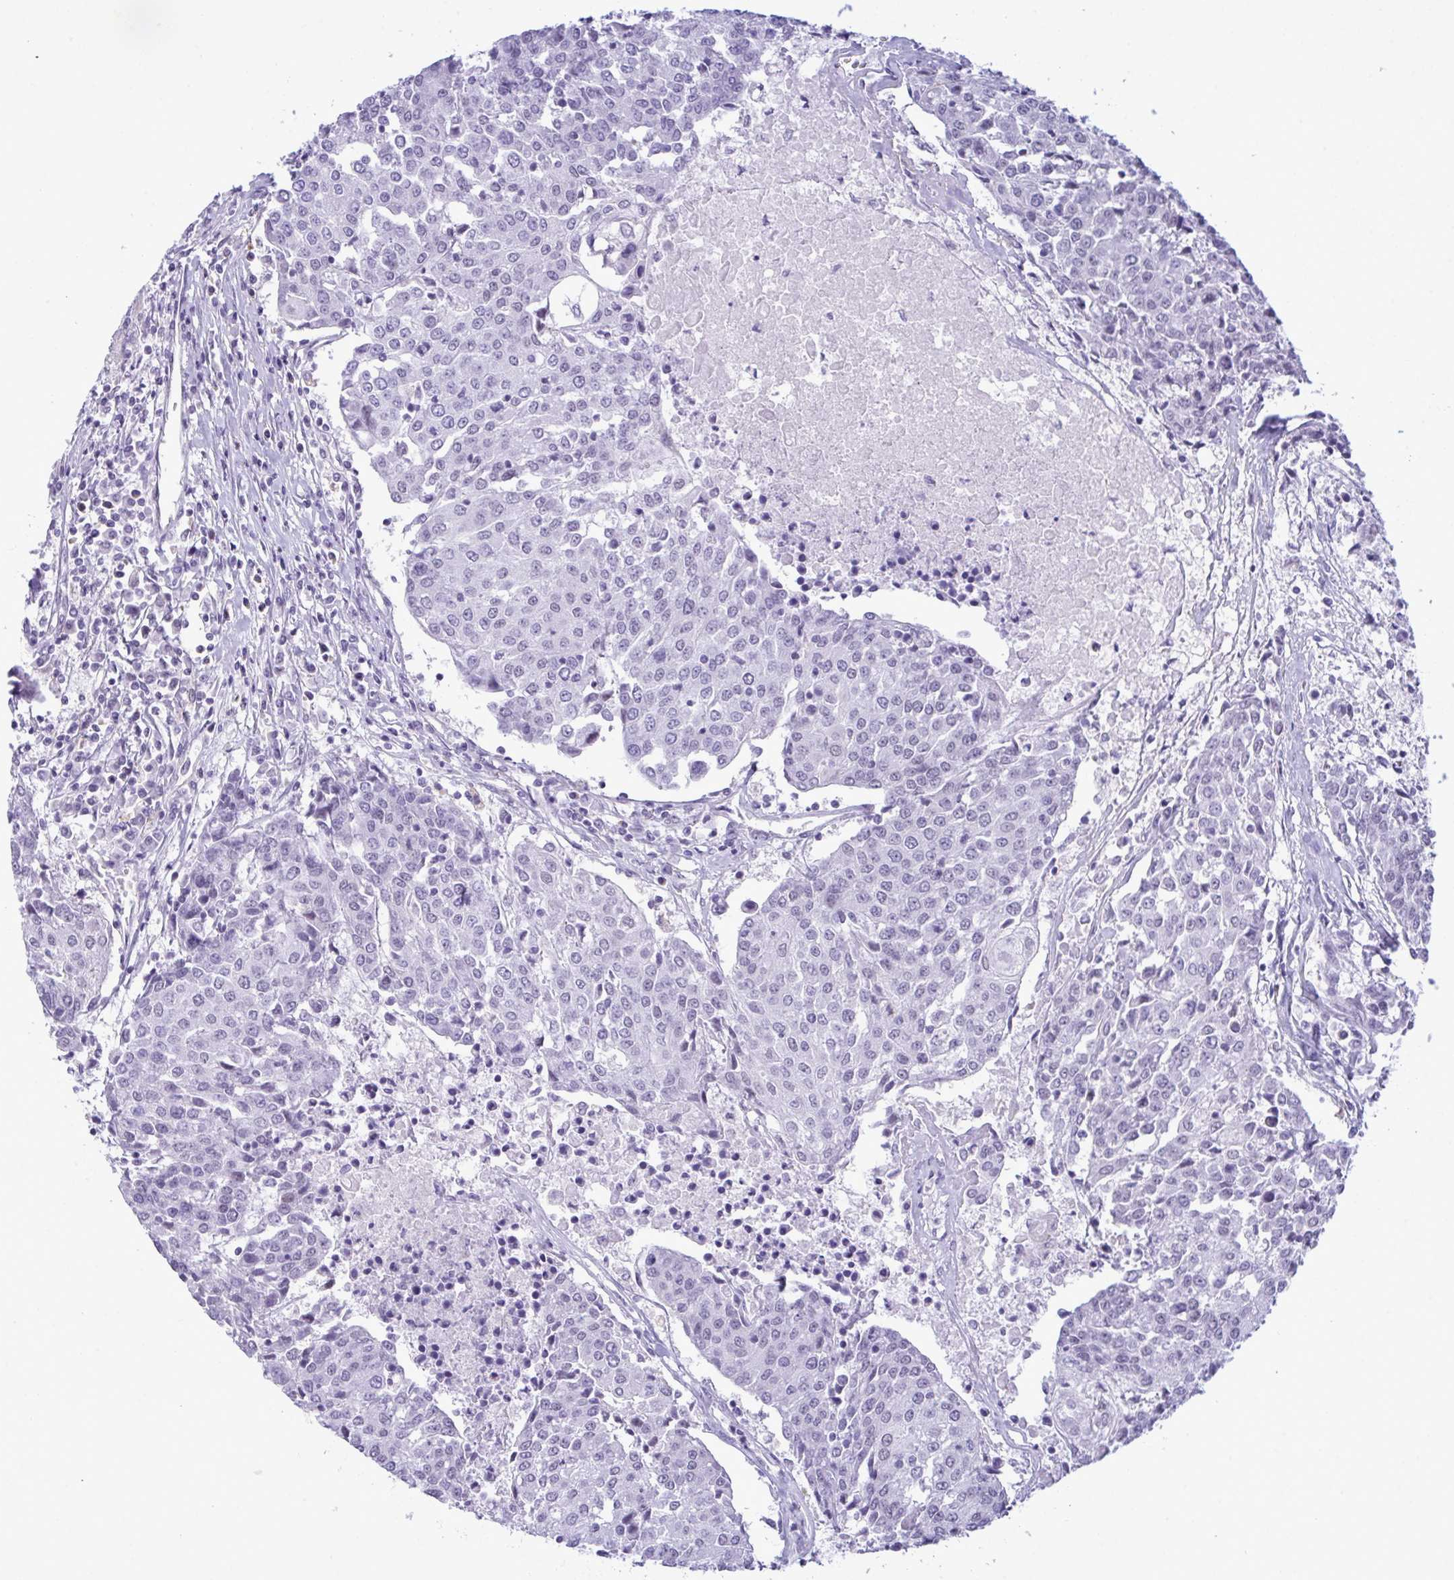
{"staining": {"intensity": "negative", "quantity": "none", "location": "none"}, "tissue": "urothelial cancer", "cell_type": "Tumor cells", "image_type": "cancer", "snomed": [{"axis": "morphology", "description": "Urothelial carcinoma, High grade"}, {"axis": "topography", "description": "Urinary bladder"}], "caption": "Urothelial cancer was stained to show a protein in brown. There is no significant positivity in tumor cells.", "gene": "ELN", "patient": {"sex": "female", "age": 85}}